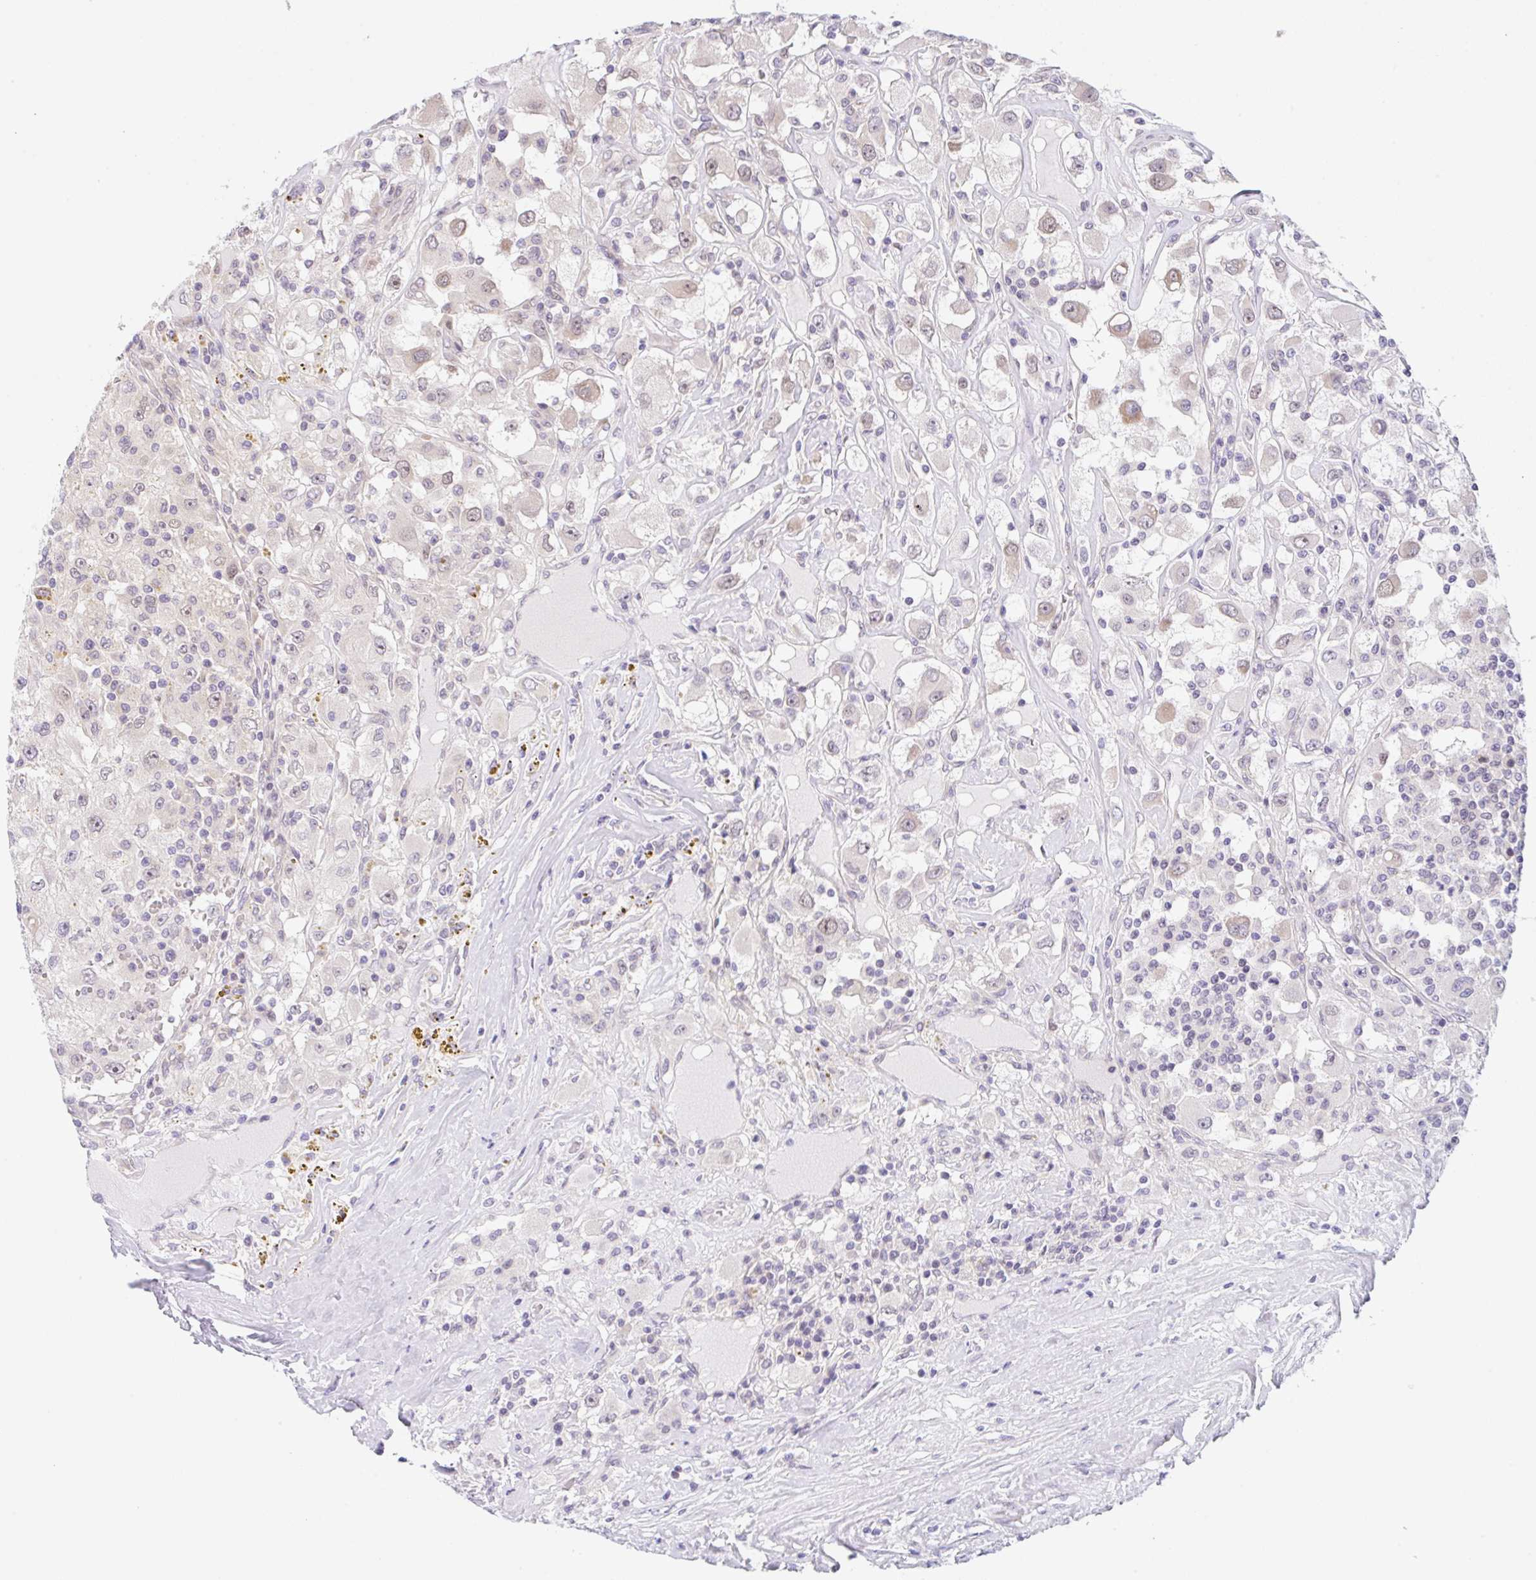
{"staining": {"intensity": "negative", "quantity": "none", "location": "none"}, "tissue": "renal cancer", "cell_type": "Tumor cells", "image_type": "cancer", "snomed": [{"axis": "morphology", "description": "Adenocarcinoma, NOS"}, {"axis": "topography", "description": "Kidney"}], "caption": "IHC image of human adenocarcinoma (renal) stained for a protein (brown), which exhibits no expression in tumor cells. (DAB immunohistochemistry (IHC), high magnification).", "gene": "TBPL2", "patient": {"sex": "female", "age": 67}}